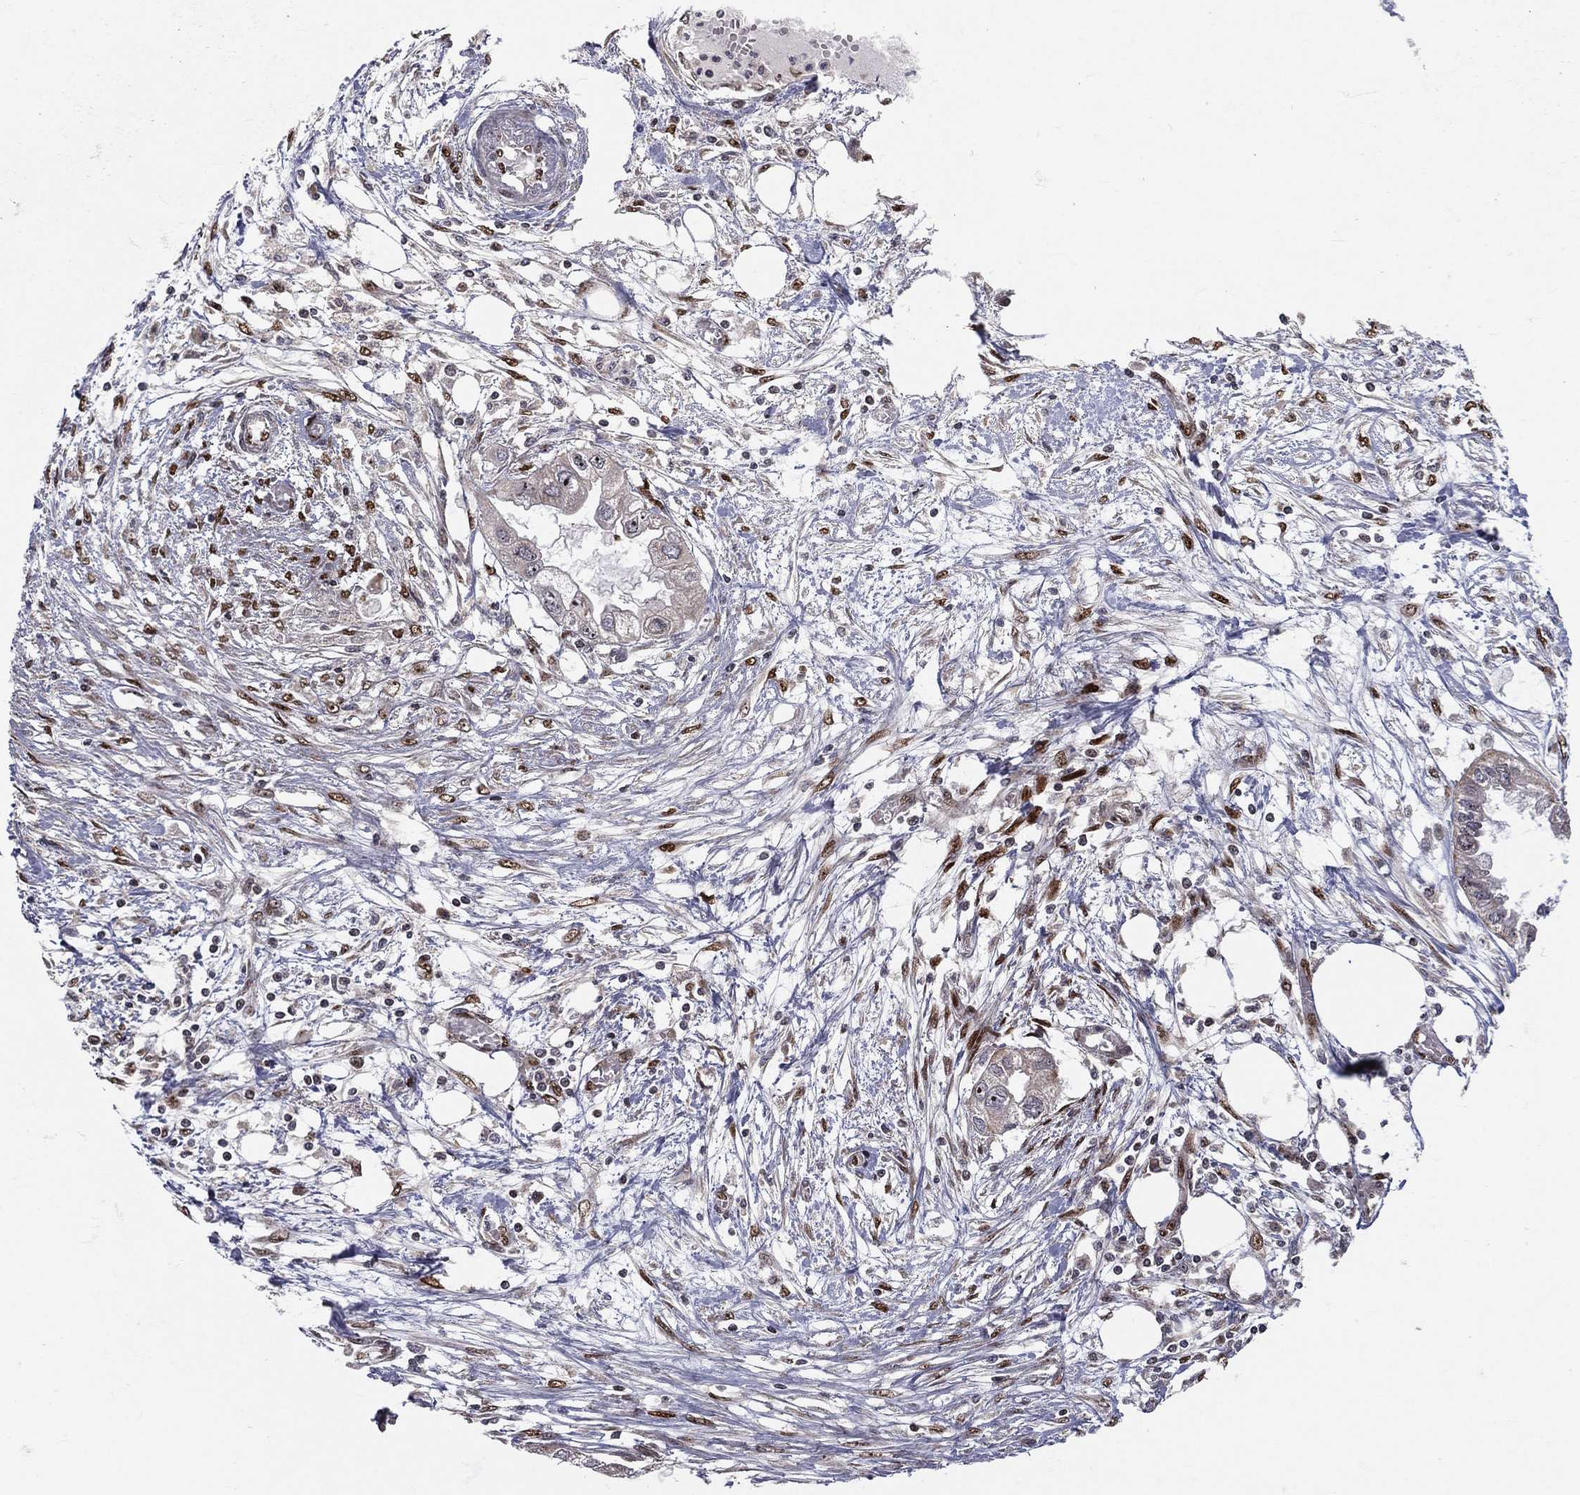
{"staining": {"intensity": "negative", "quantity": "none", "location": "none"}, "tissue": "endometrial cancer", "cell_type": "Tumor cells", "image_type": "cancer", "snomed": [{"axis": "morphology", "description": "Adenocarcinoma, NOS"}, {"axis": "morphology", "description": "Adenocarcinoma, metastatic, NOS"}, {"axis": "topography", "description": "Adipose tissue"}, {"axis": "topography", "description": "Endometrium"}], "caption": "This is an immunohistochemistry micrograph of human endometrial cancer. There is no expression in tumor cells.", "gene": "ZEB1", "patient": {"sex": "female", "age": 67}}